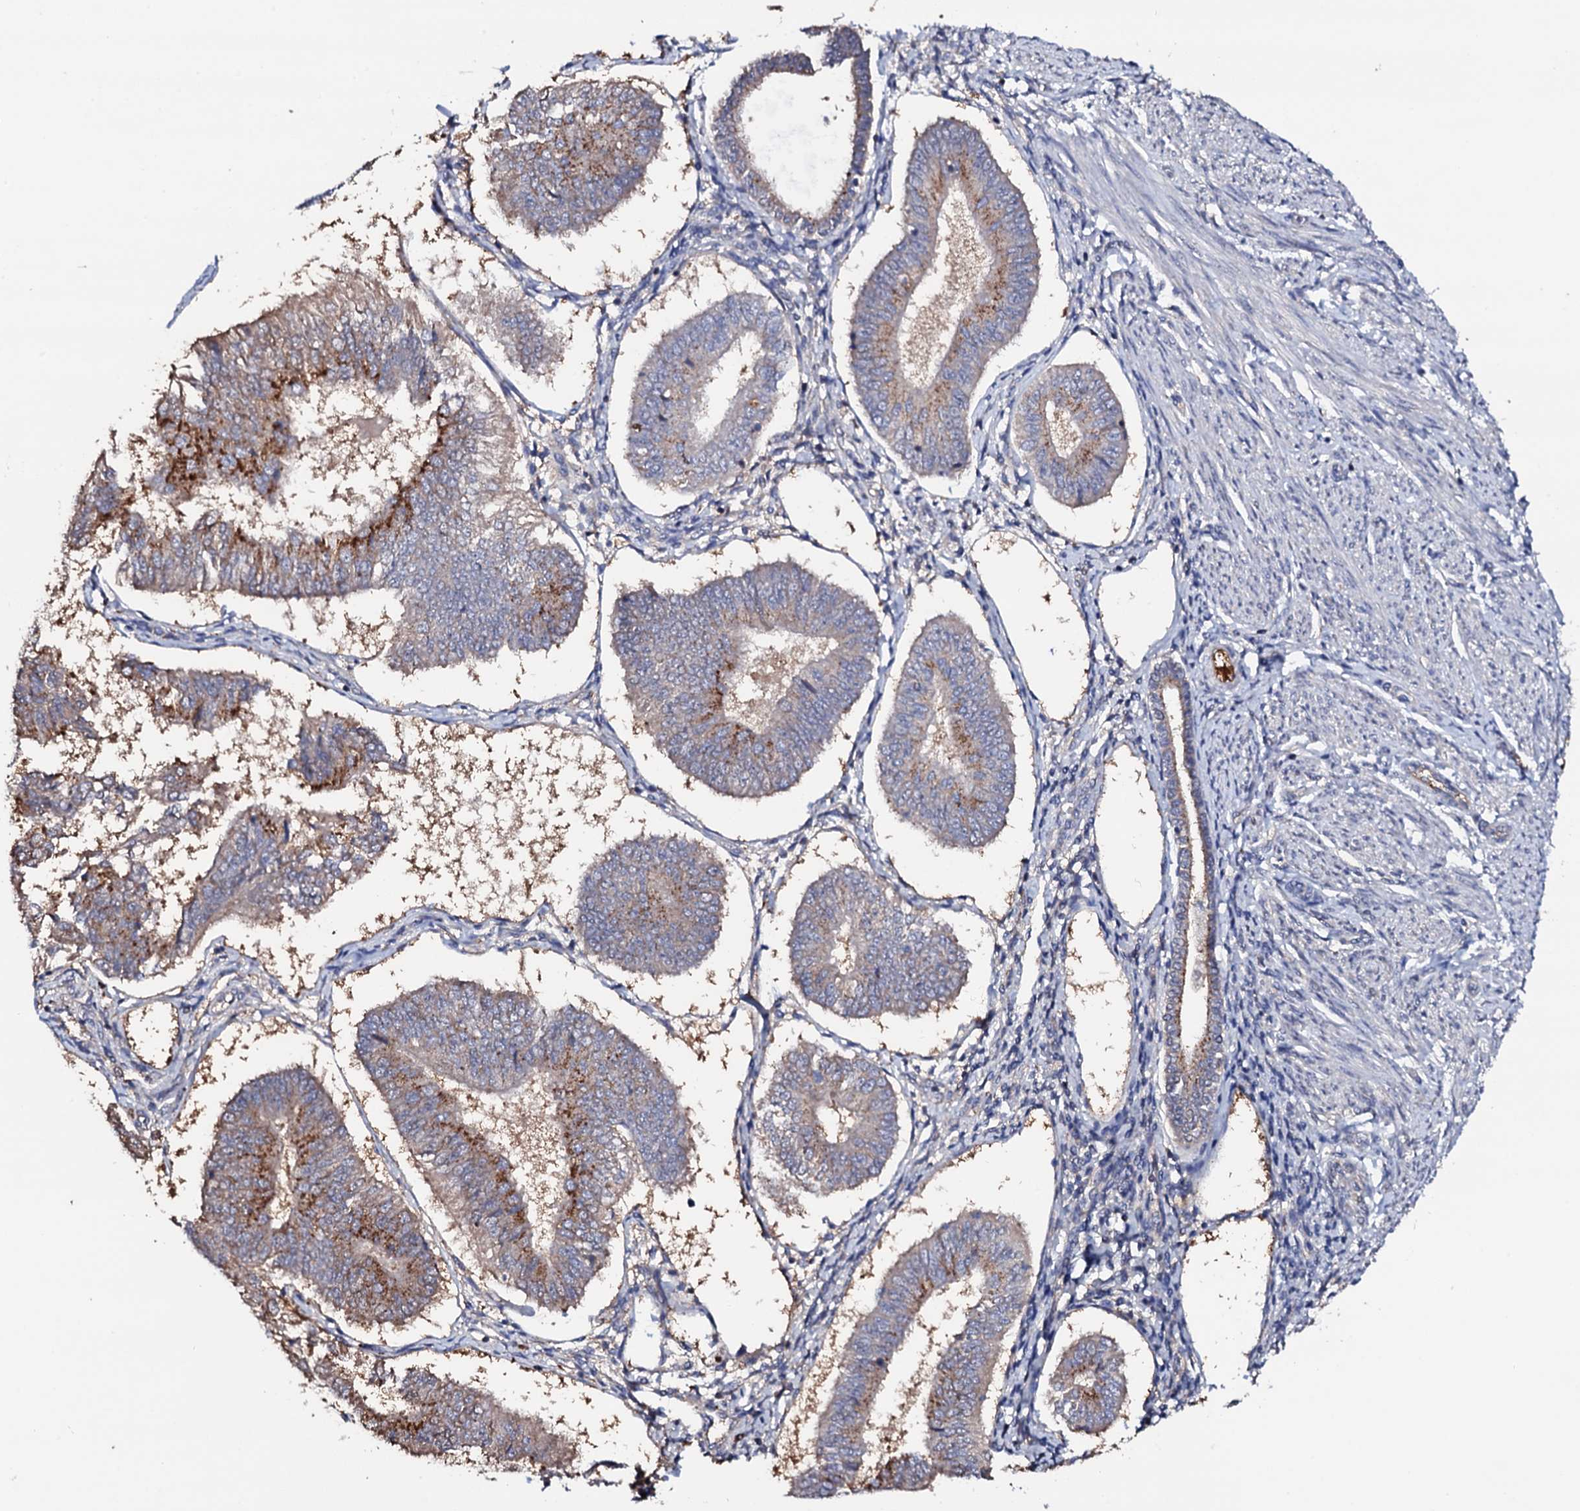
{"staining": {"intensity": "moderate", "quantity": "25%-75%", "location": "cytoplasmic/membranous"}, "tissue": "endometrial cancer", "cell_type": "Tumor cells", "image_type": "cancer", "snomed": [{"axis": "morphology", "description": "Adenocarcinoma, NOS"}, {"axis": "topography", "description": "Endometrium"}], "caption": "Immunohistochemical staining of human endometrial cancer (adenocarcinoma) reveals moderate cytoplasmic/membranous protein positivity in about 25%-75% of tumor cells. (brown staining indicates protein expression, while blue staining denotes nuclei).", "gene": "TCAF2", "patient": {"sex": "female", "age": 58}}